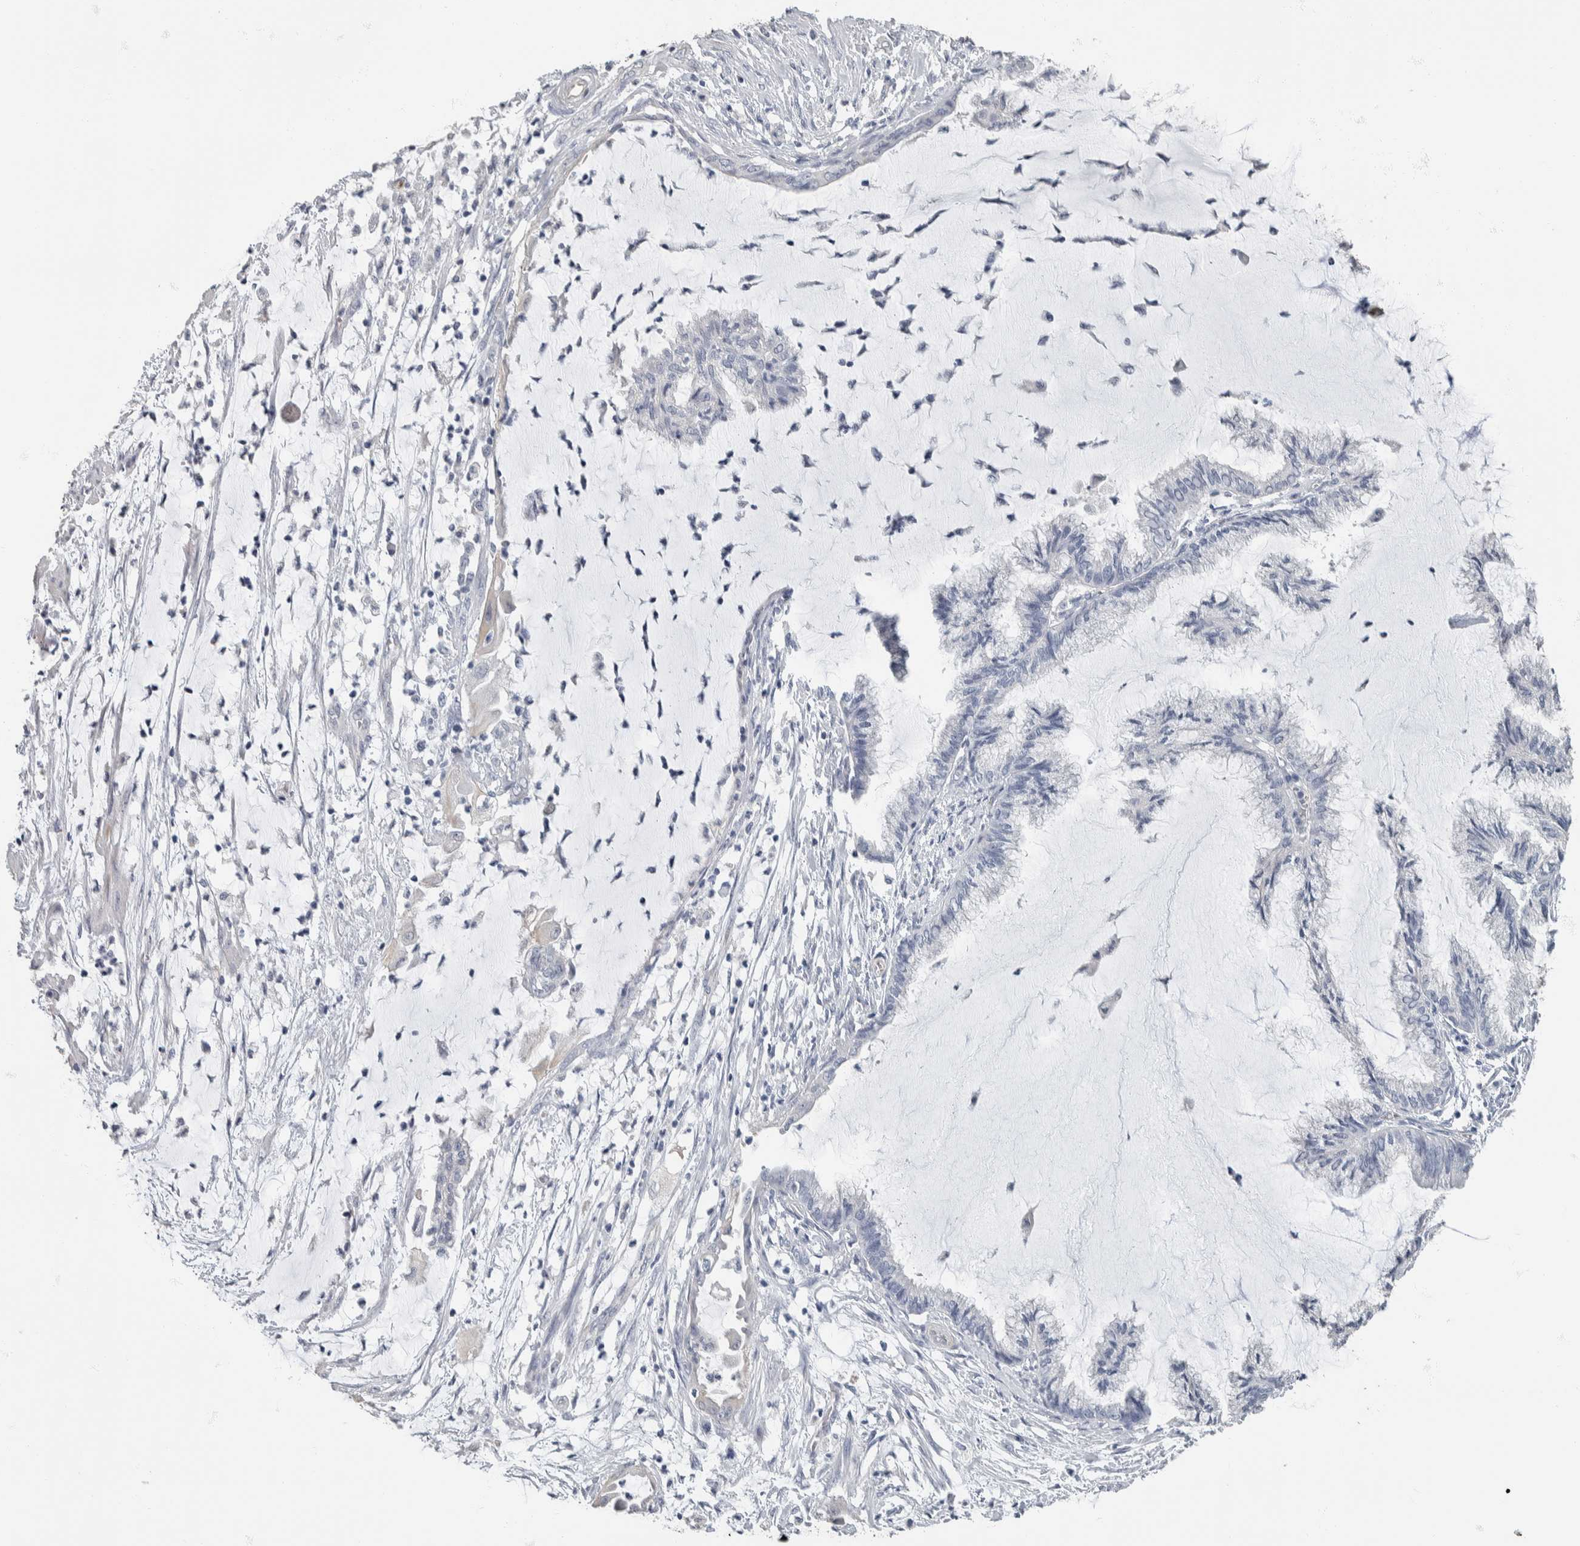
{"staining": {"intensity": "negative", "quantity": "none", "location": "none"}, "tissue": "endometrial cancer", "cell_type": "Tumor cells", "image_type": "cancer", "snomed": [{"axis": "morphology", "description": "Adenocarcinoma, NOS"}, {"axis": "topography", "description": "Endometrium"}], "caption": "IHC of endometrial cancer (adenocarcinoma) displays no expression in tumor cells.", "gene": "NEFM", "patient": {"sex": "female", "age": 86}}